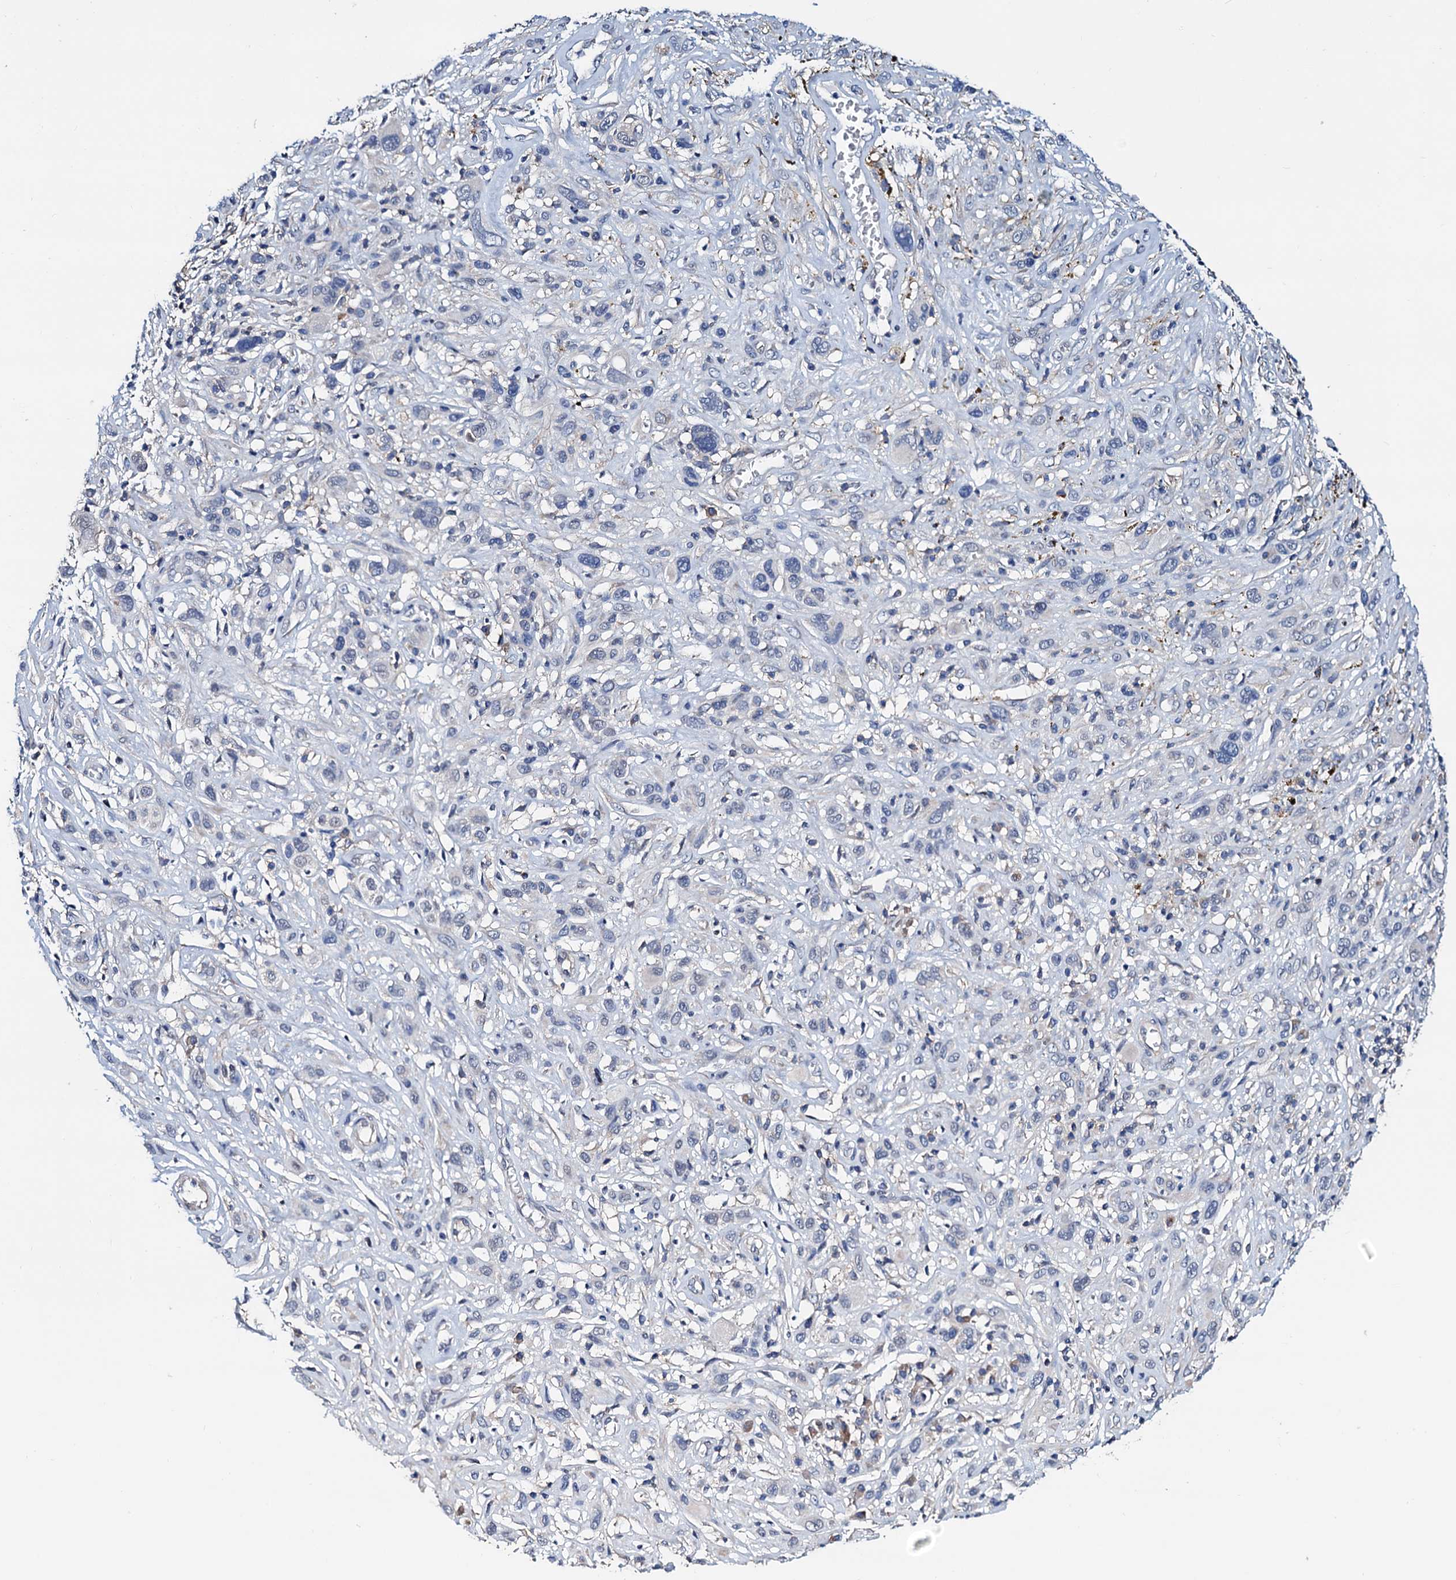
{"staining": {"intensity": "negative", "quantity": "none", "location": "none"}, "tissue": "melanoma", "cell_type": "Tumor cells", "image_type": "cancer", "snomed": [{"axis": "morphology", "description": "Malignant melanoma, NOS"}, {"axis": "topography", "description": "Skin of trunk"}], "caption": "An immunohistochemistry (IHC) micrograph of melanoma is shown. There is no staining in tumor cells of melanoma.", "gene": "GCOM1", "patient": {"sex": "male", "age": 71}}